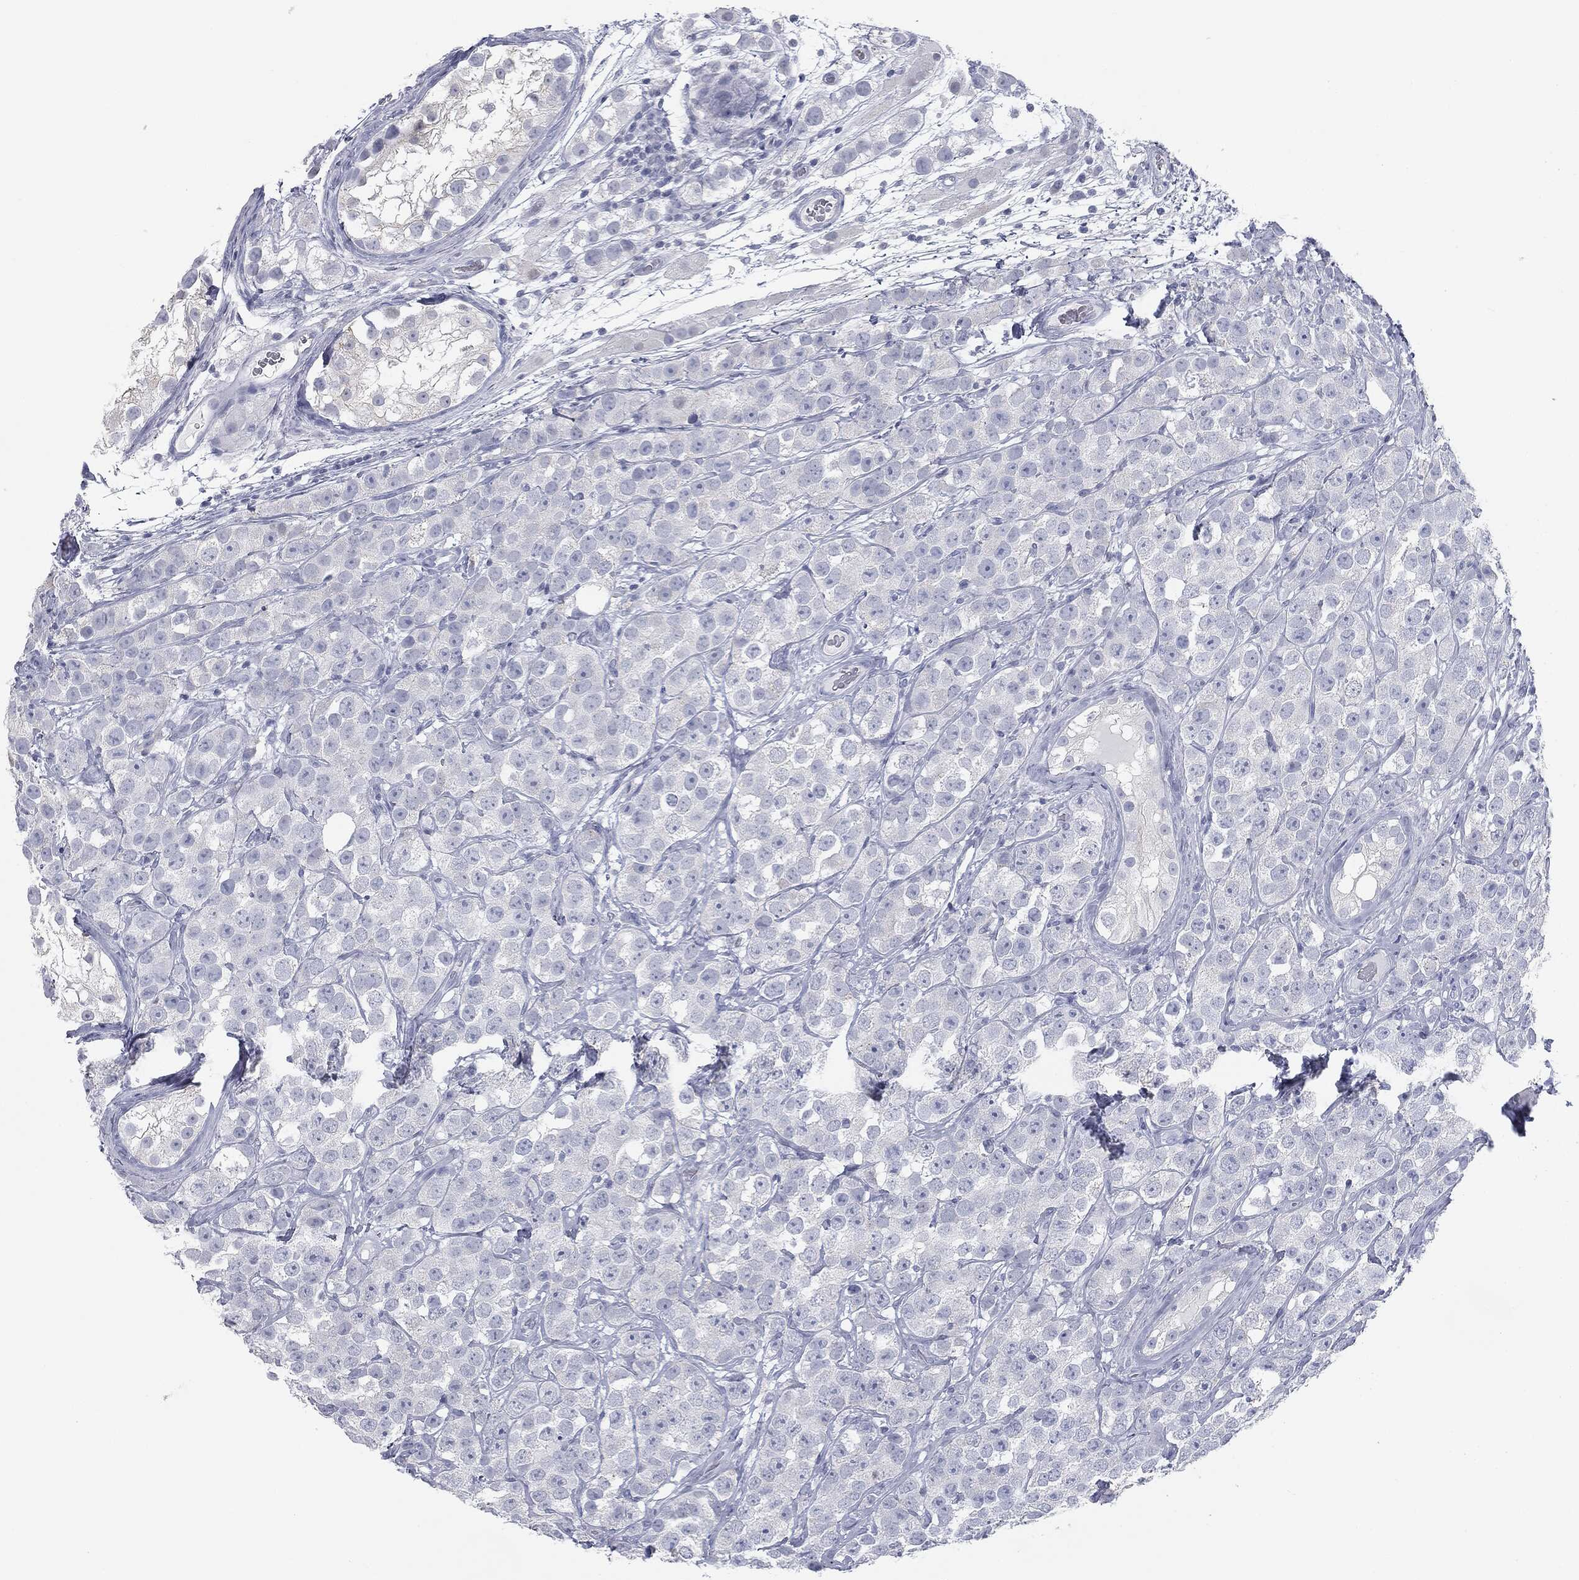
{"staining": {"intensity": "negative", "quantity": "none", "location": "none"}, "tissue": "testis cancer", "cell_type": "Tumor cells", "image_type": "cancer", "snomed": [{"axis": "morphology", "description": "Seminoma, NOS"}, {"axis": "topography", "description": "Testis"}], "caption": "Immunohistochemistry of human testis cancer demonstrates no expression in tumor cells.", "gene": "TPO", "patient": {"sex": "male", "age": 28}}